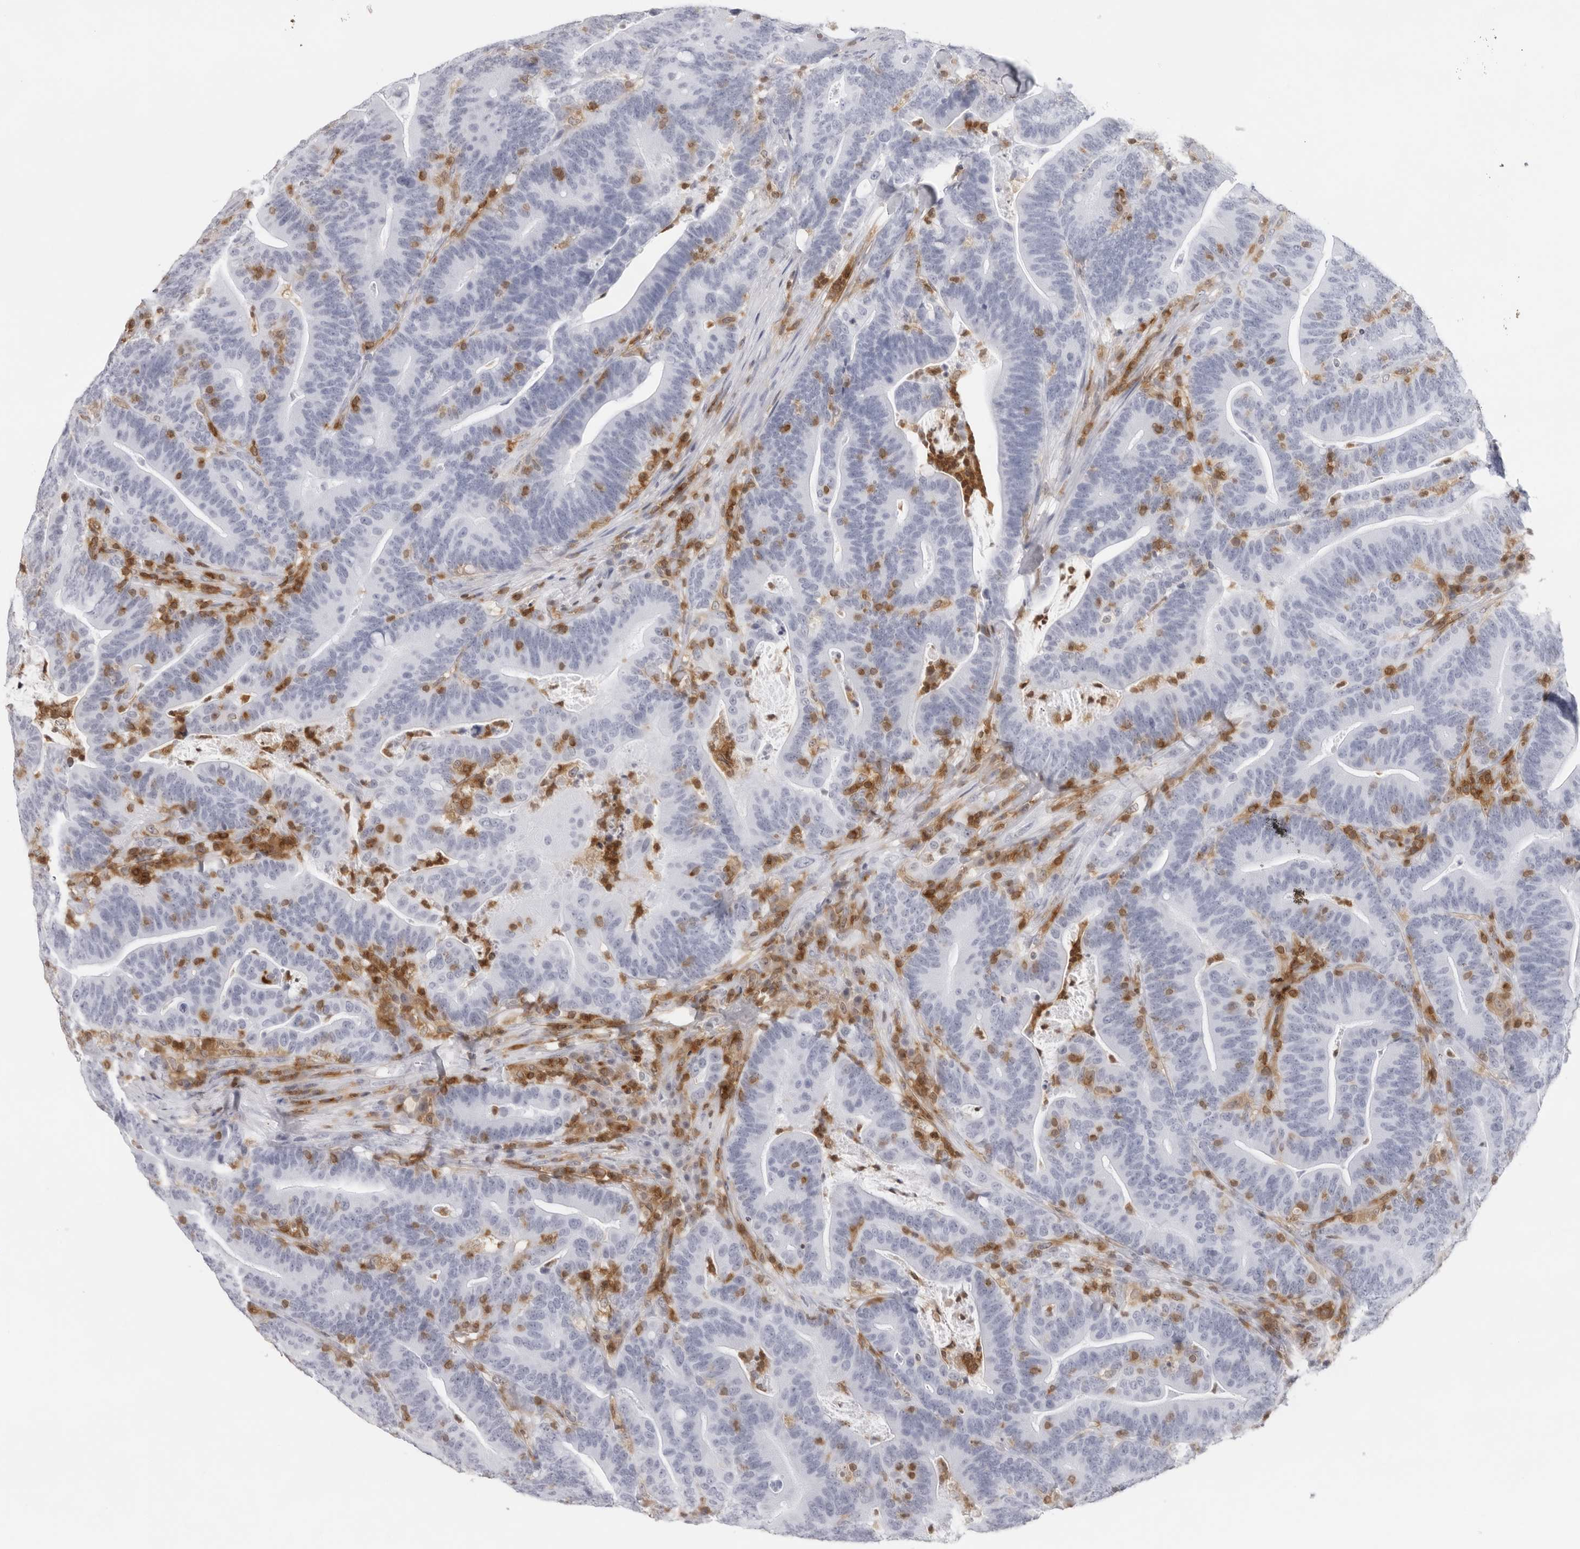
{"staining": {"intensity": "negative", "quantity": "none", "location": "none"}, "tissue": "colorectal cancer", "cell_type": "Tumor cells", "image_type": "cancer", "snomed": [{"axis": "morphology", "description": "Adenocarcinoma, NOS"}, {"axis": "topography", "description": "Colon"}], "caption": "Colorectal adenocarcinoma was stained to show a protein in brown. There is no significant positivity in tumor cells.", "gene": "FMNL1", "patient": {"sex": "female", "age": 66}}